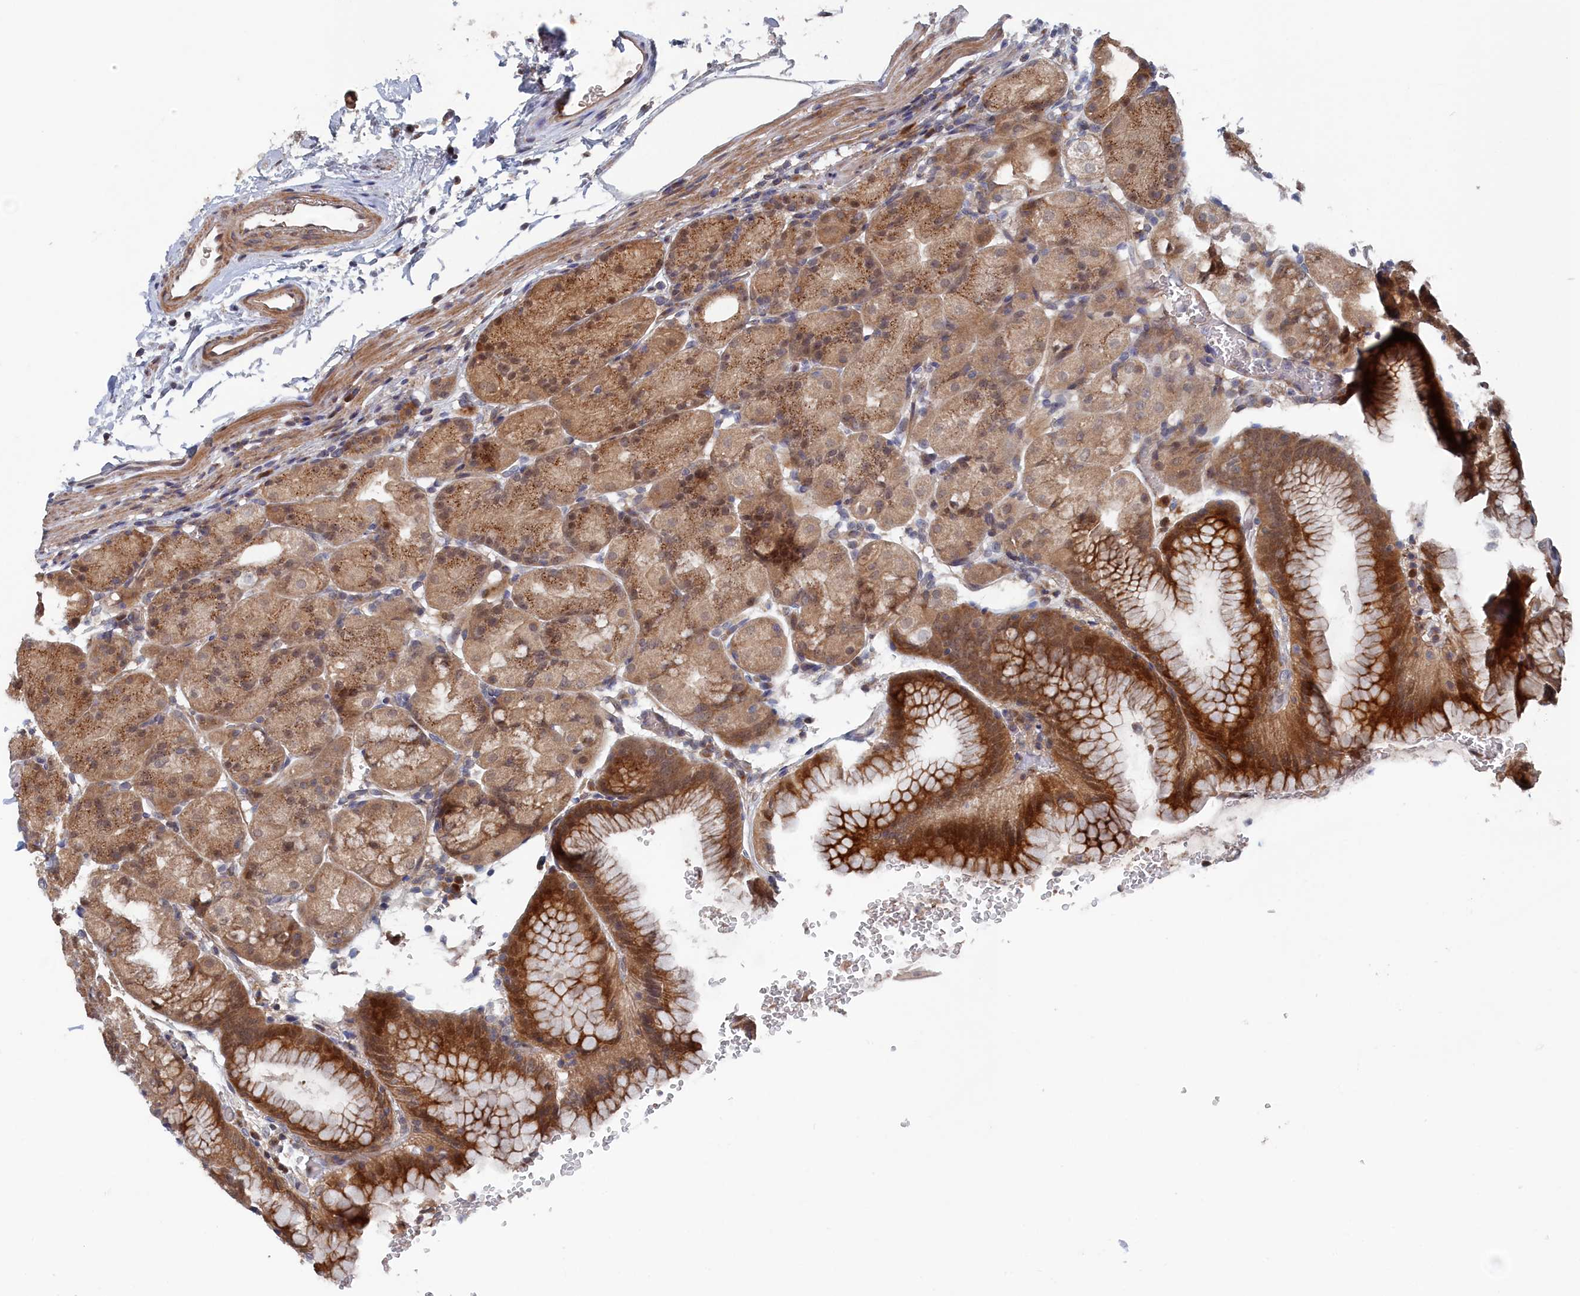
{"staining": {"intensity": "moderate", "quantity": ">75%", "location": "cytoplasmic/membranous,nuclear"}, "tissue": "stomach", "cell_type": "Glandular cells", "image_type": "normal", "snomed": [{"axis": "morphology", "description": "Normal tissue, NOS"}, {"axis": "topography", "description": "Stomach, upper"}, {"axis": "topography", "description": "Stomach, lower"}], "caption": "Immunohistochemistry staining of benign stomach, which exhibits medium levels of moderate cytoplasmic/membranous,nuclear staining in about >75% of glandular cells indicating moderate cytoplasmic/membranous,nuclear protein expression. The staining was performed using DAB (3,3'-diaminobenzidine) (brown) for protein detection and nuclei were counterstained in hematoxylin (blue).", "gene": "ELOVL6", "patient": {"sex": "male", "age": 62}}